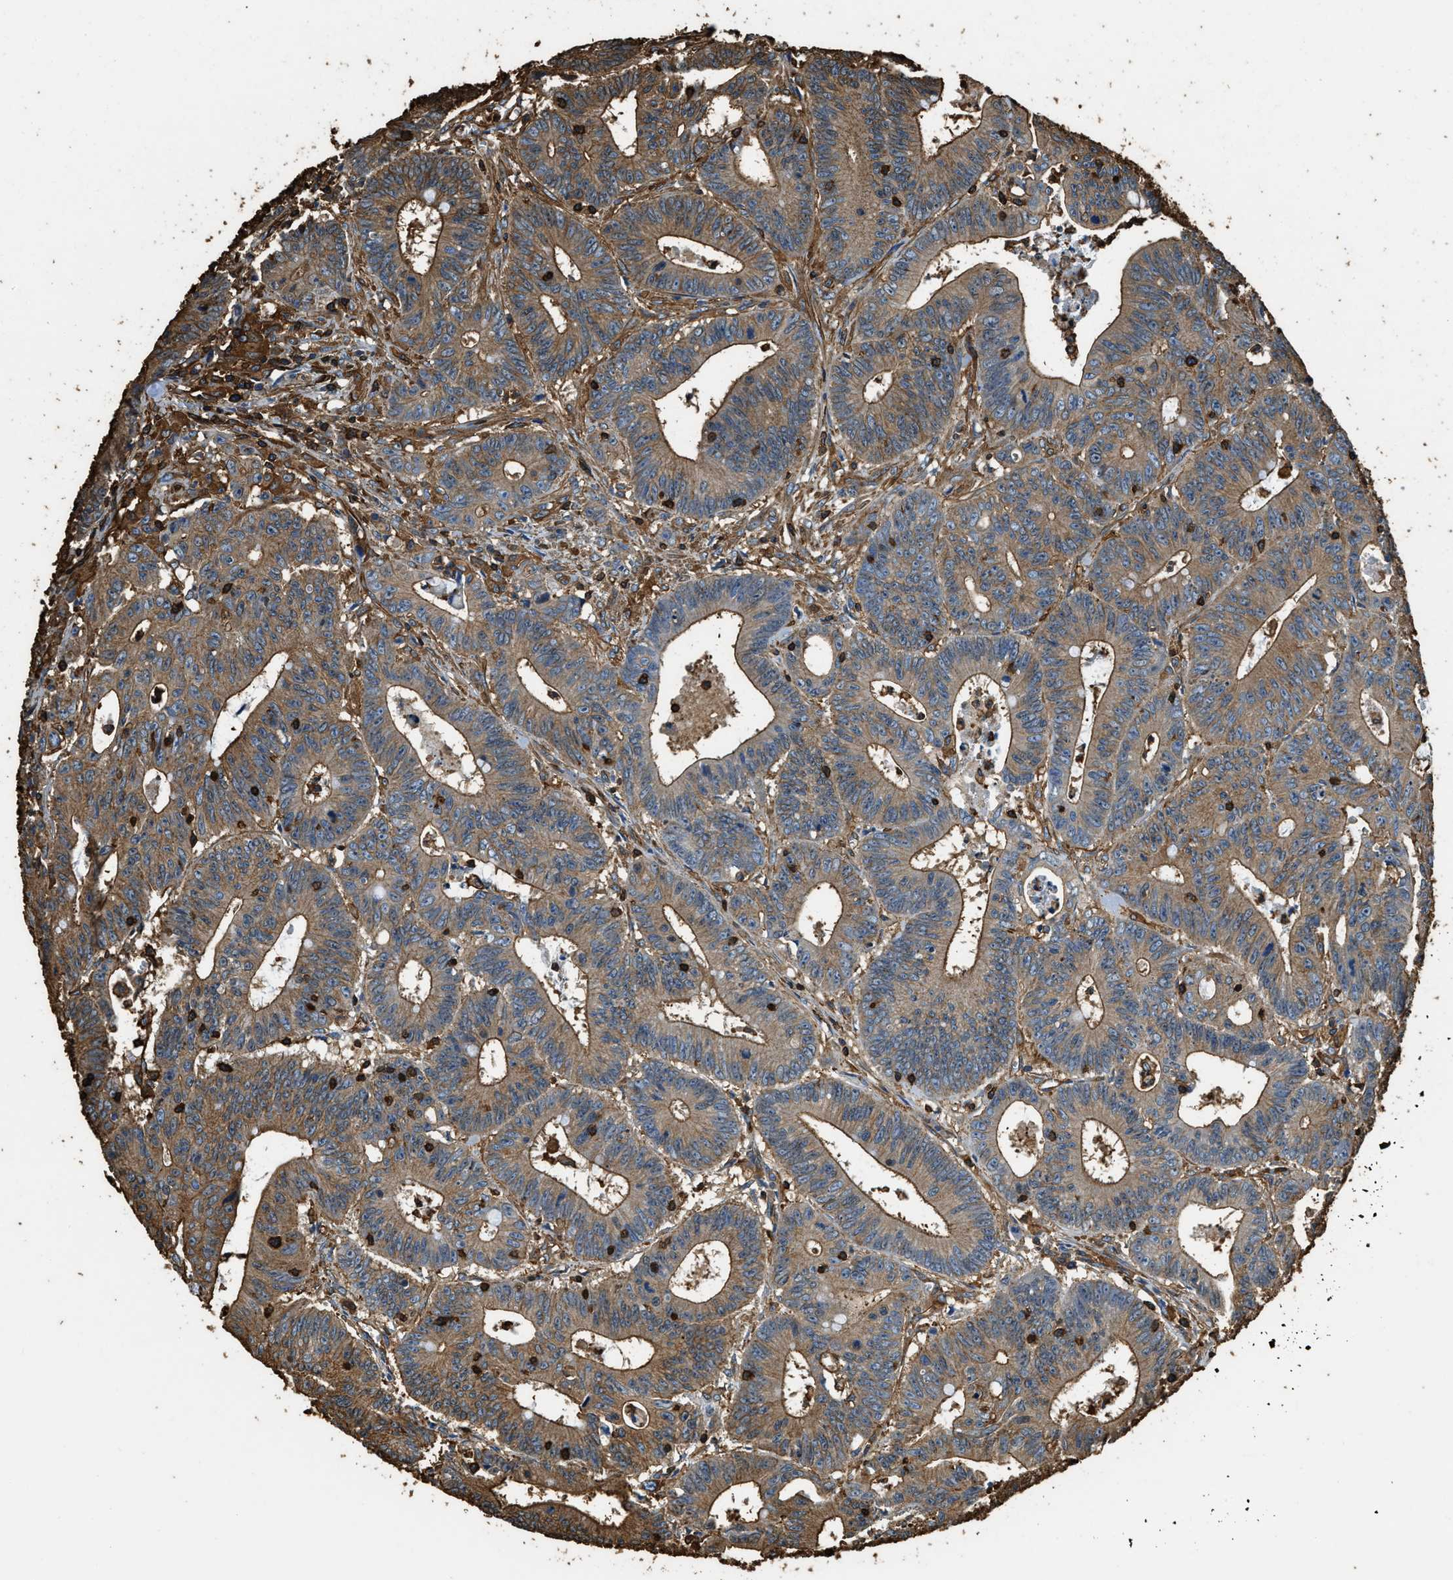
{"staining": {"intensity": "moderate", "quantity": ">75%", "location": "cytoplasmic/membranous"}, "tissue": "colorectal cancer", "cell_type": "Tumor cells", "image_type": "cancer", "snomed": [{"axis": "morphology", "description": "Adenocarcinoma, NOS"}, {"axis": "topography", "description": "Colon"}], "caption": "DAB (3,3'-diaminobenzidine) immunohistochemical staining of human adenocarcinoma (colorectal) exhibits moderate cytoplasmic/membranous protein expression in approximately >75% of tumor cells. (IHC, brightfield microscopy, high magnification).", "gene": "ACCS", "patient": {"sex": "male", "age": 45}}